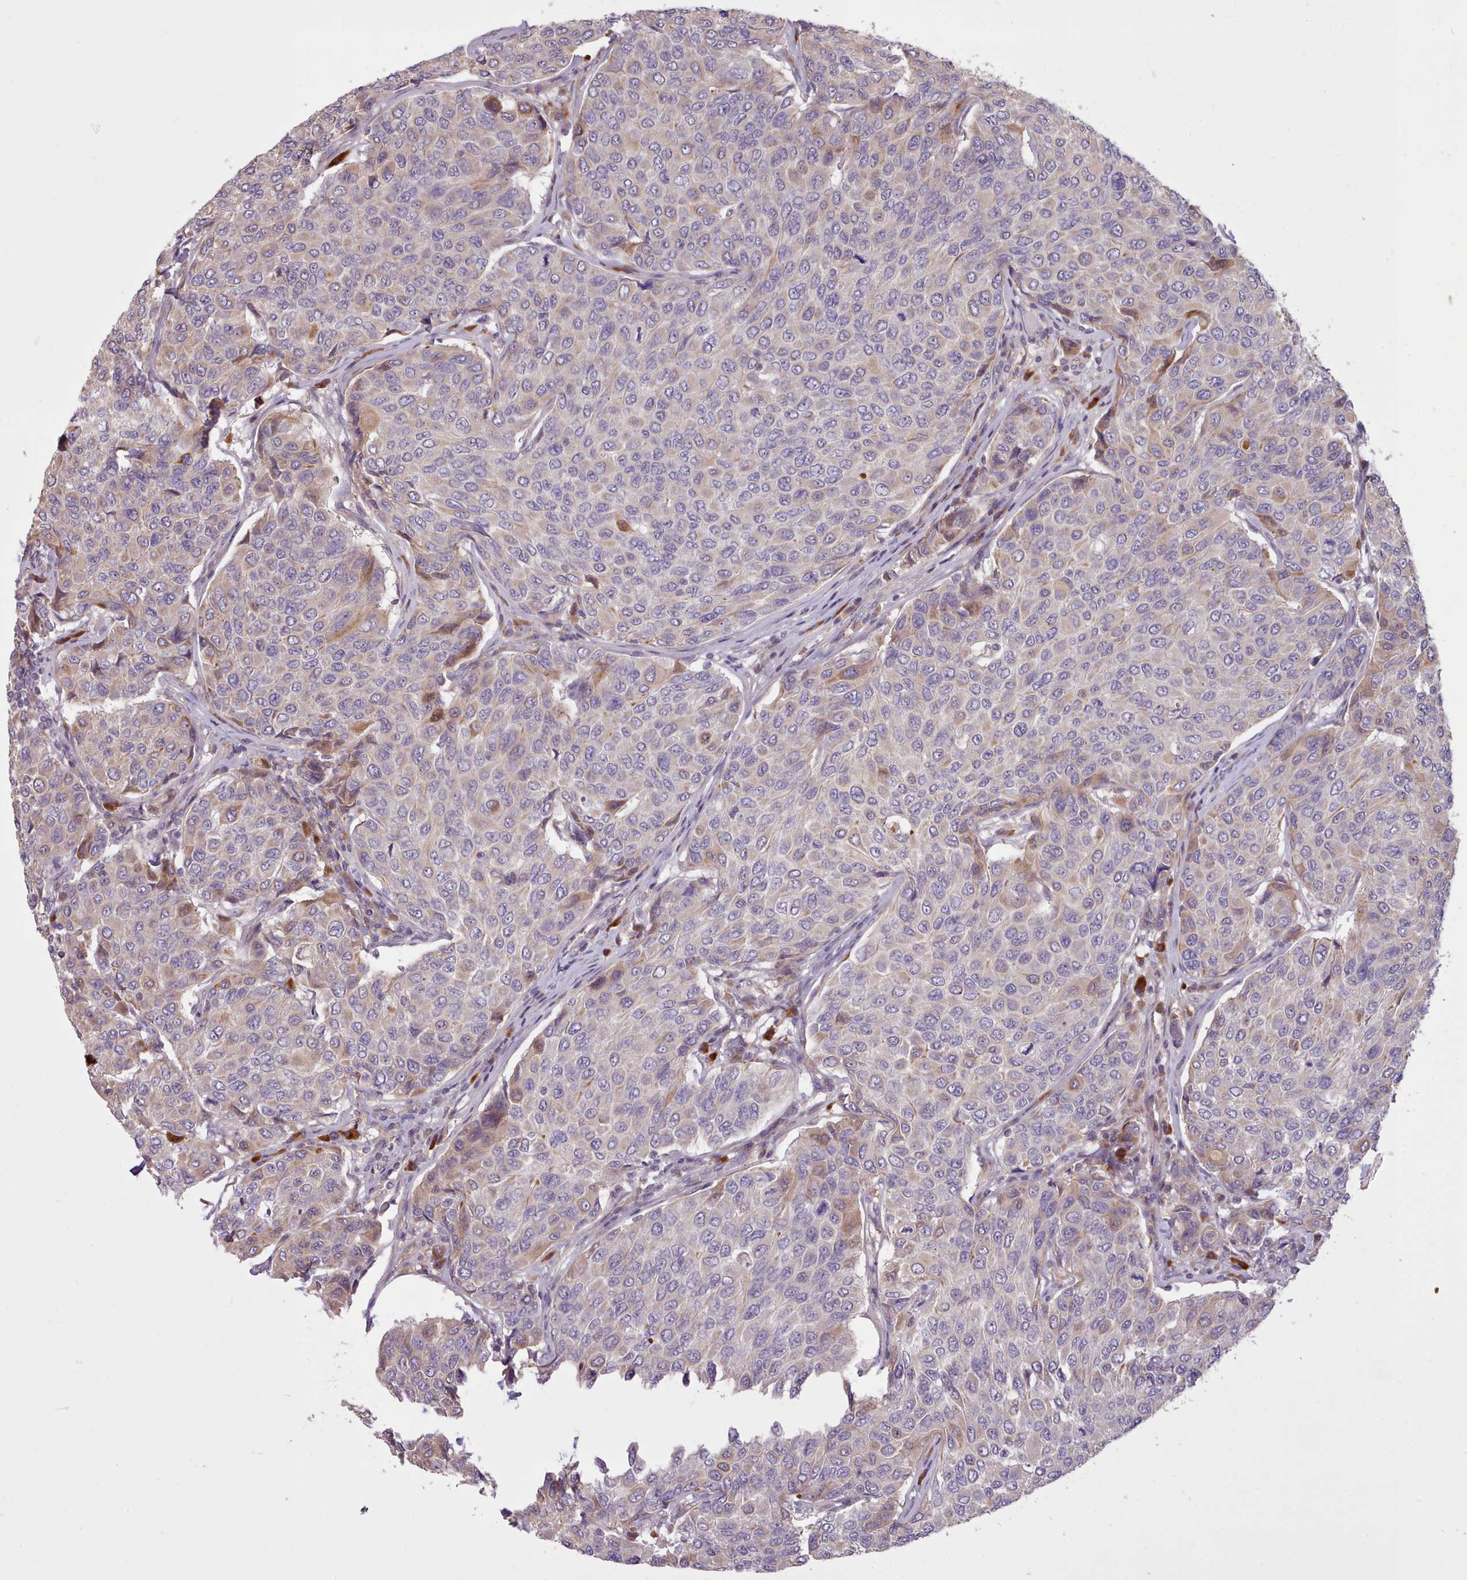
{"staining": {"intensity": "weak", "quantity": "<25%", "location": "cytoplasmic/membranous"}, "tissue": "breast cancer", "cell_type": "Tumor cells", "image_type": "cancer", "snomed": [{"axis": "morphology", "description": "Duct carcinoma"}, {"axis": "topography", "description": "Breast"}], "caption": "High magnification brightfield microscopy of breast cancer (infiltrating ductal carcinoma) stained with DAB (brown) and counterstained with hematoxylin (blue): tumor cells show no significant positivity.", "gene": "NMRK1", "patient": {"sex": "female", "age": 55}}